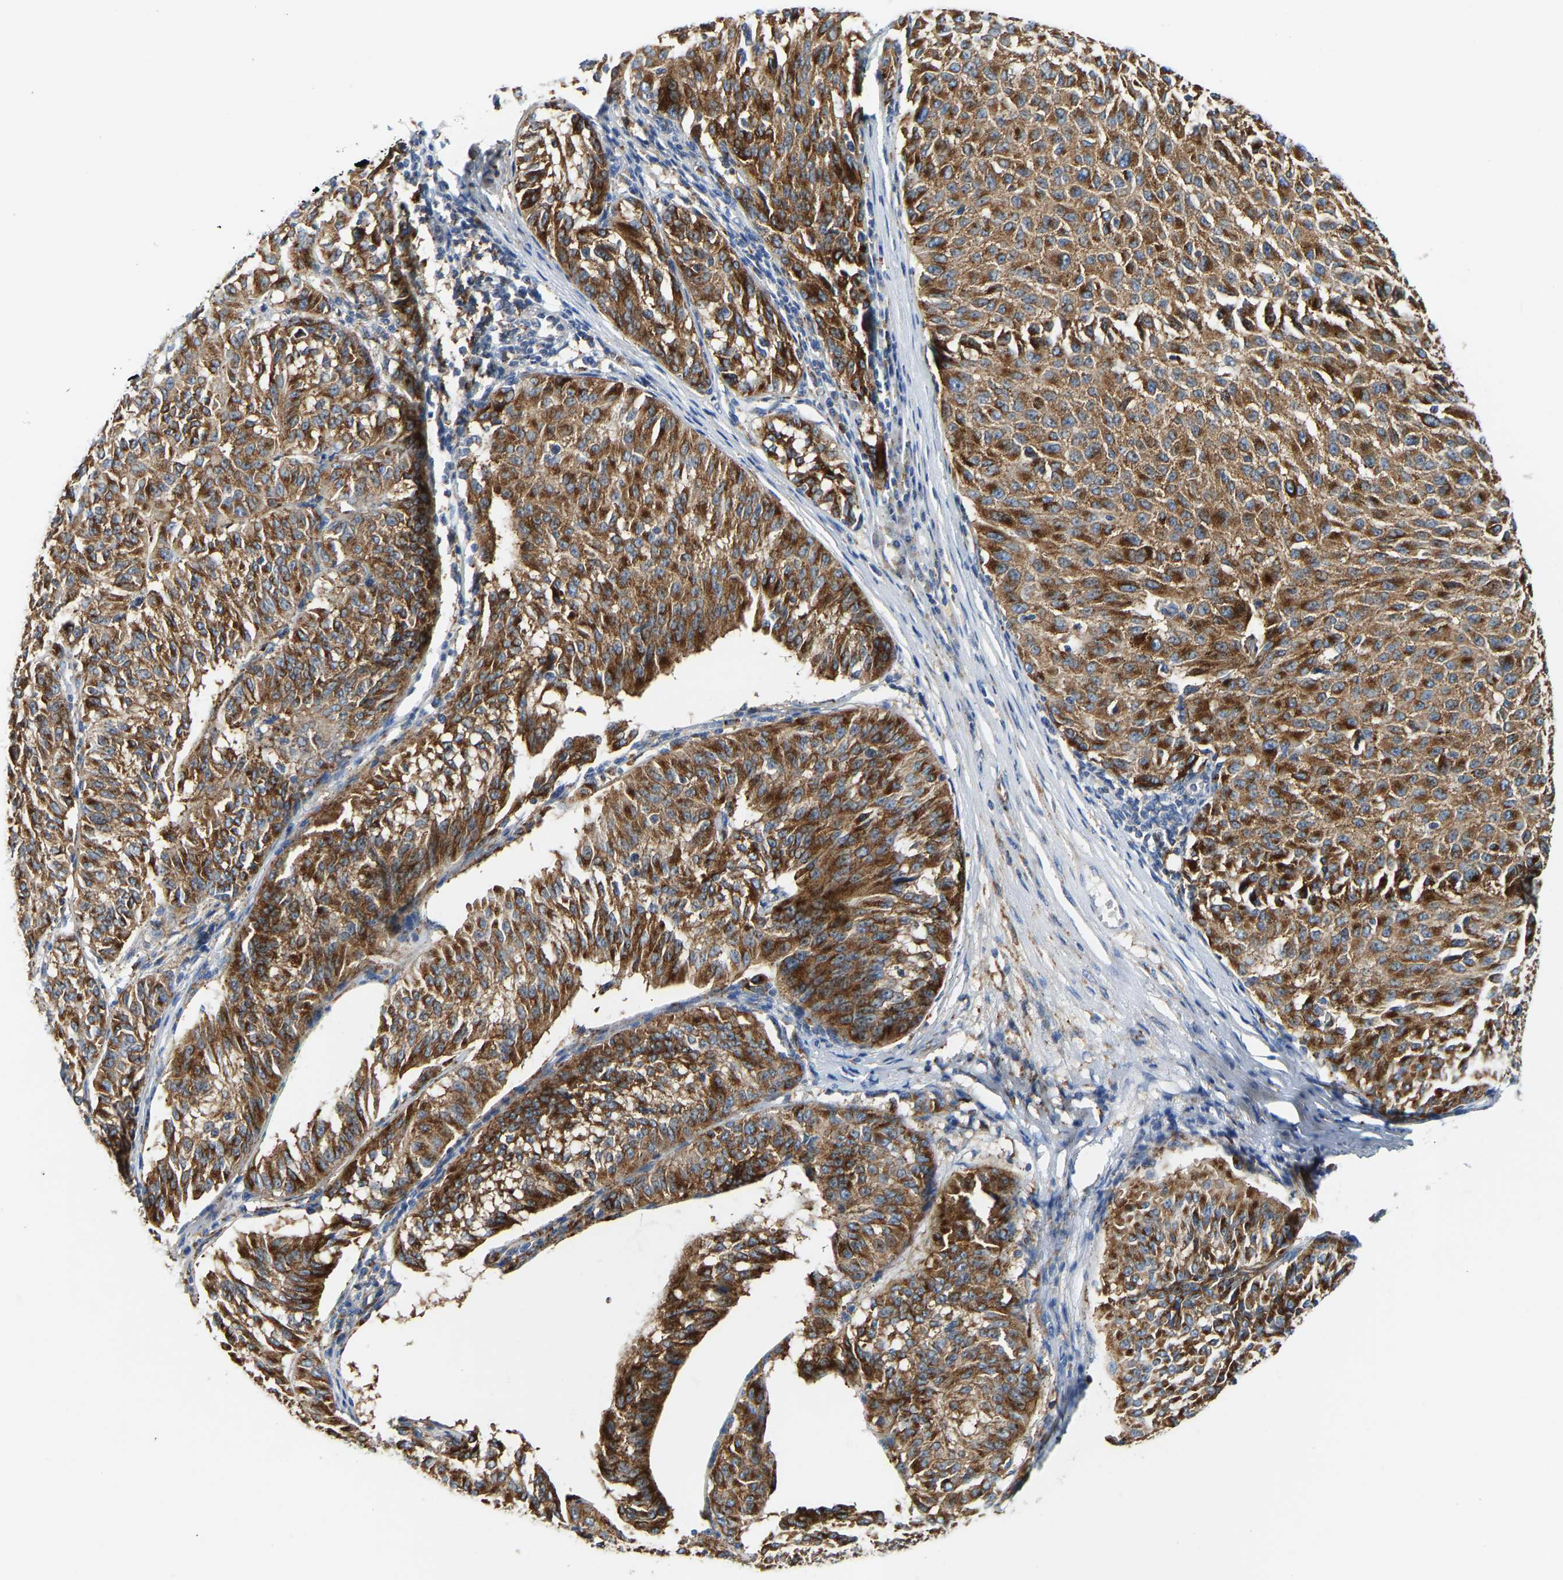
{"staining": {"intensity": "strong", "quantity": ">75%", "location": "cytoplasmic/membranous"}, "tissue": "melanoma", "cell_type": "Tumor cells", "image_type": "cancer", "snomed": [{"axis": "morphology", "description": "Malignant melanoma, NOS"}, {"axis": "topography", "description": "Skin"}], "caption": "The immunohistochemical stain highlights strong cytoplasmic/membranous positivity in tumor cells of melanoma tissue.", "gene": "ATP6V1E1", "patient": {"sex": "female", "age": 72}}